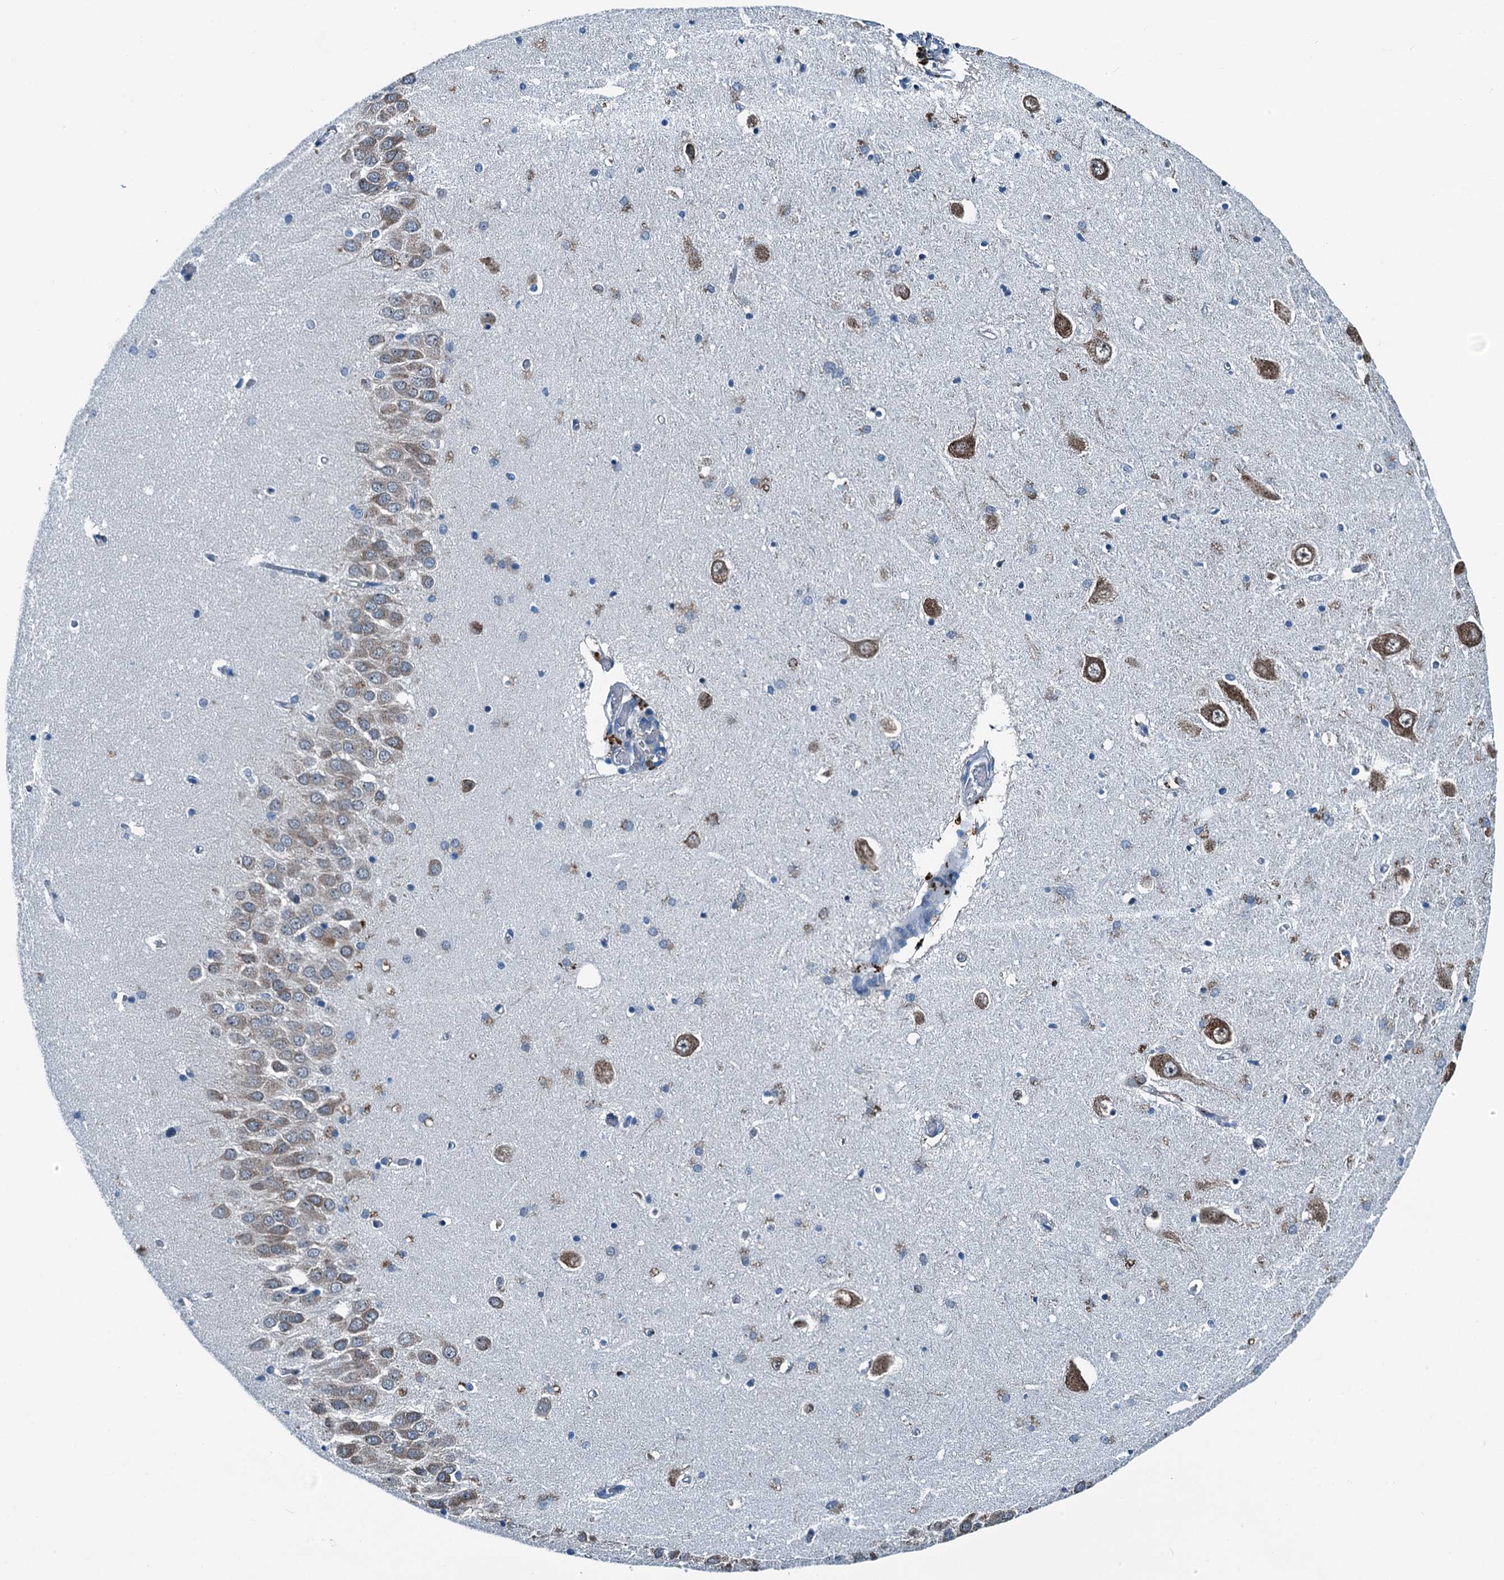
{"staining": {"intensity": "negative", "quantity": "none", "location": "none"}, "tissue": "hippocampus", "cell_type": "Glial cells", "image_type": "normal", "snomed": [{"axis": "morphology", "description": "Normal tissue, NOS"}, {"axis": "topography", "description": "Hippocampus"}], "caption": "Human hippocampus stained for a protein using immunohistochemistry exhibits no expression in glial cells.", "gene": "TAMALIN", "patient": {"sex": "male", "age": 70}}